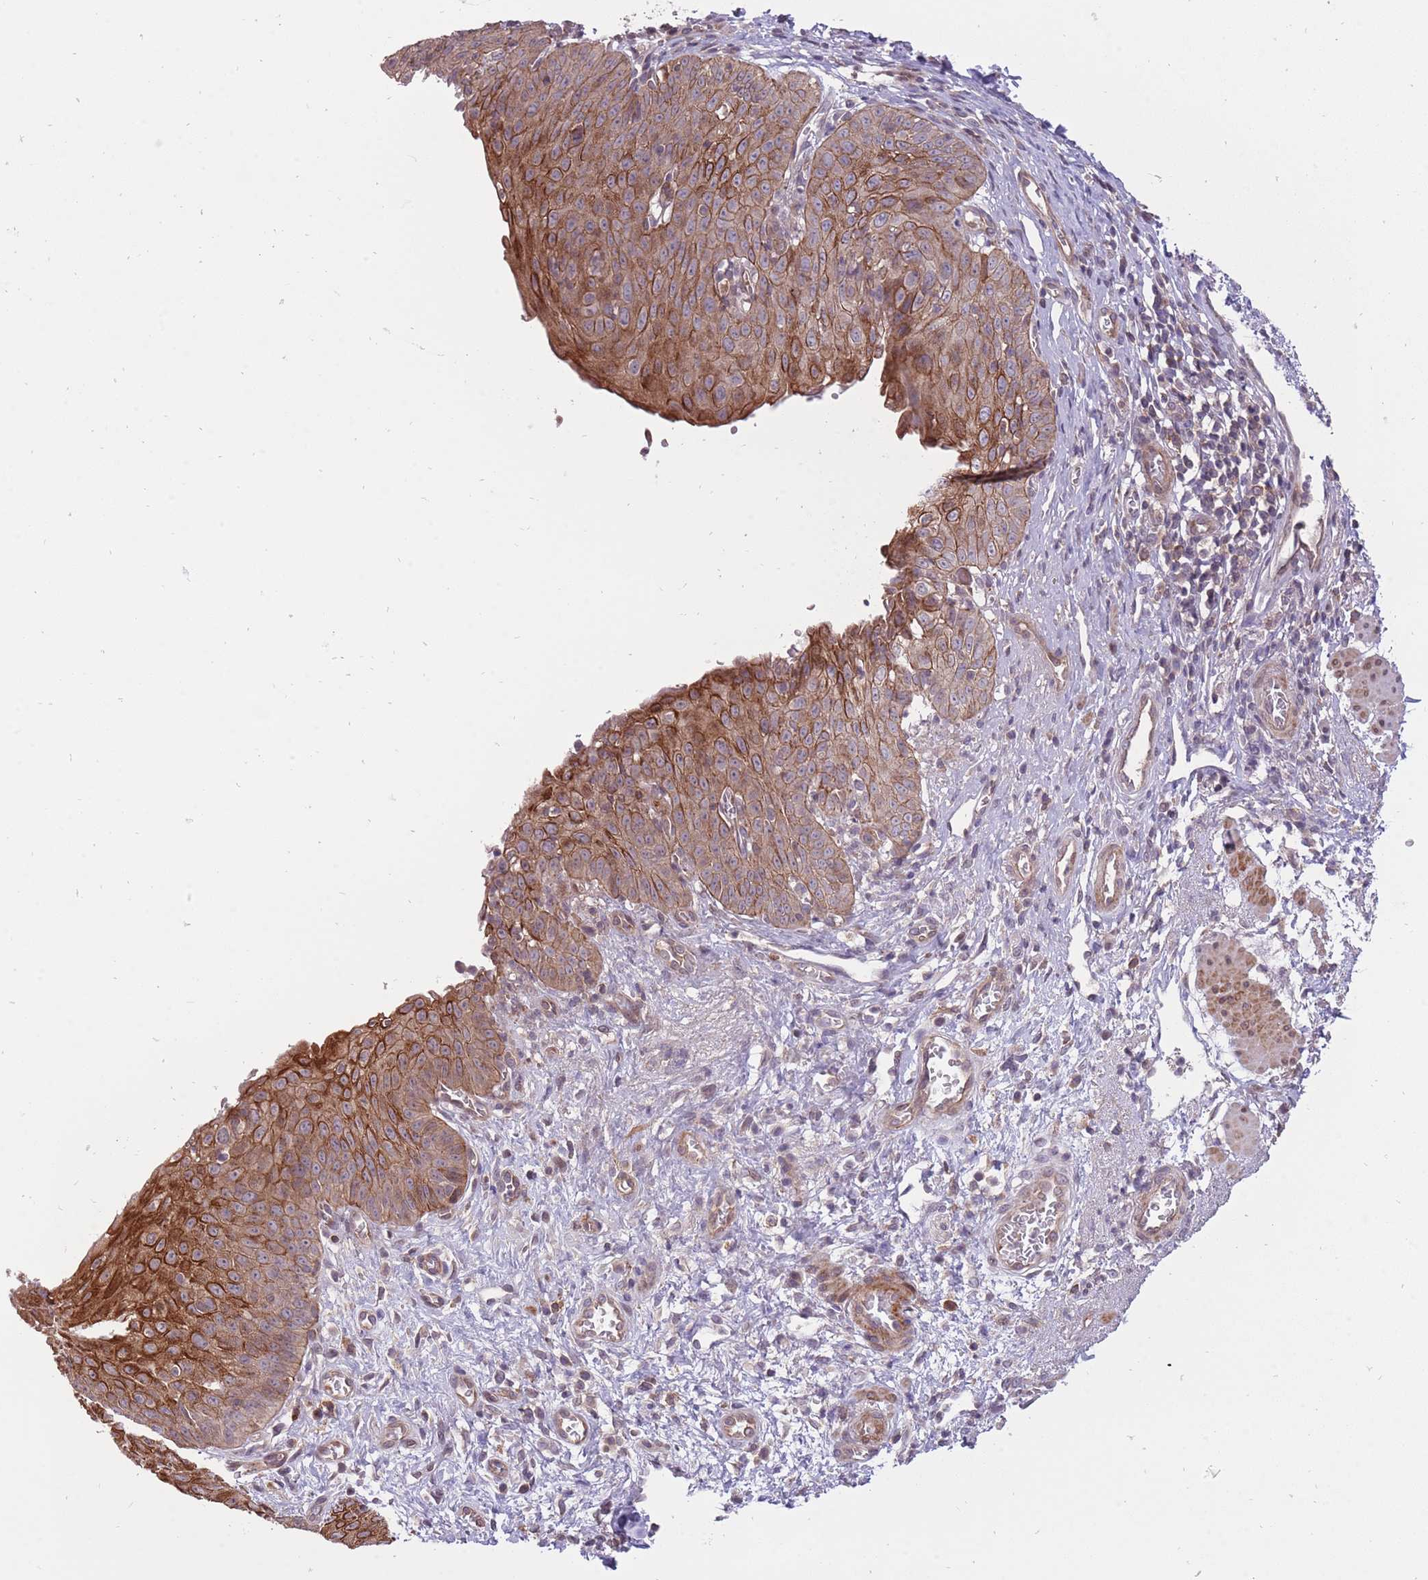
{"staining": {"intensity": "strong", "quantity": ">75%", "location": "cytoplasmic/membranous"}, "tissue": "esophagus", "cell_type": "Squamous epithelial cells", "image_type": "normal", "snomed": [{"axis": "morphology", "description": "Normal tissue, NOS"}, {"axis": "topography", "description": "Esophagus"}], "caption": "Immunohistochemistry histopathology image of normal esophagus stained for a protein (brown), which exhibits high levels of strong cytoplasmic/membranous positivity in about >75% of squamous epithelial cells.", "gene": "TET3", "patient": {"sex": "male", "age": 71}}